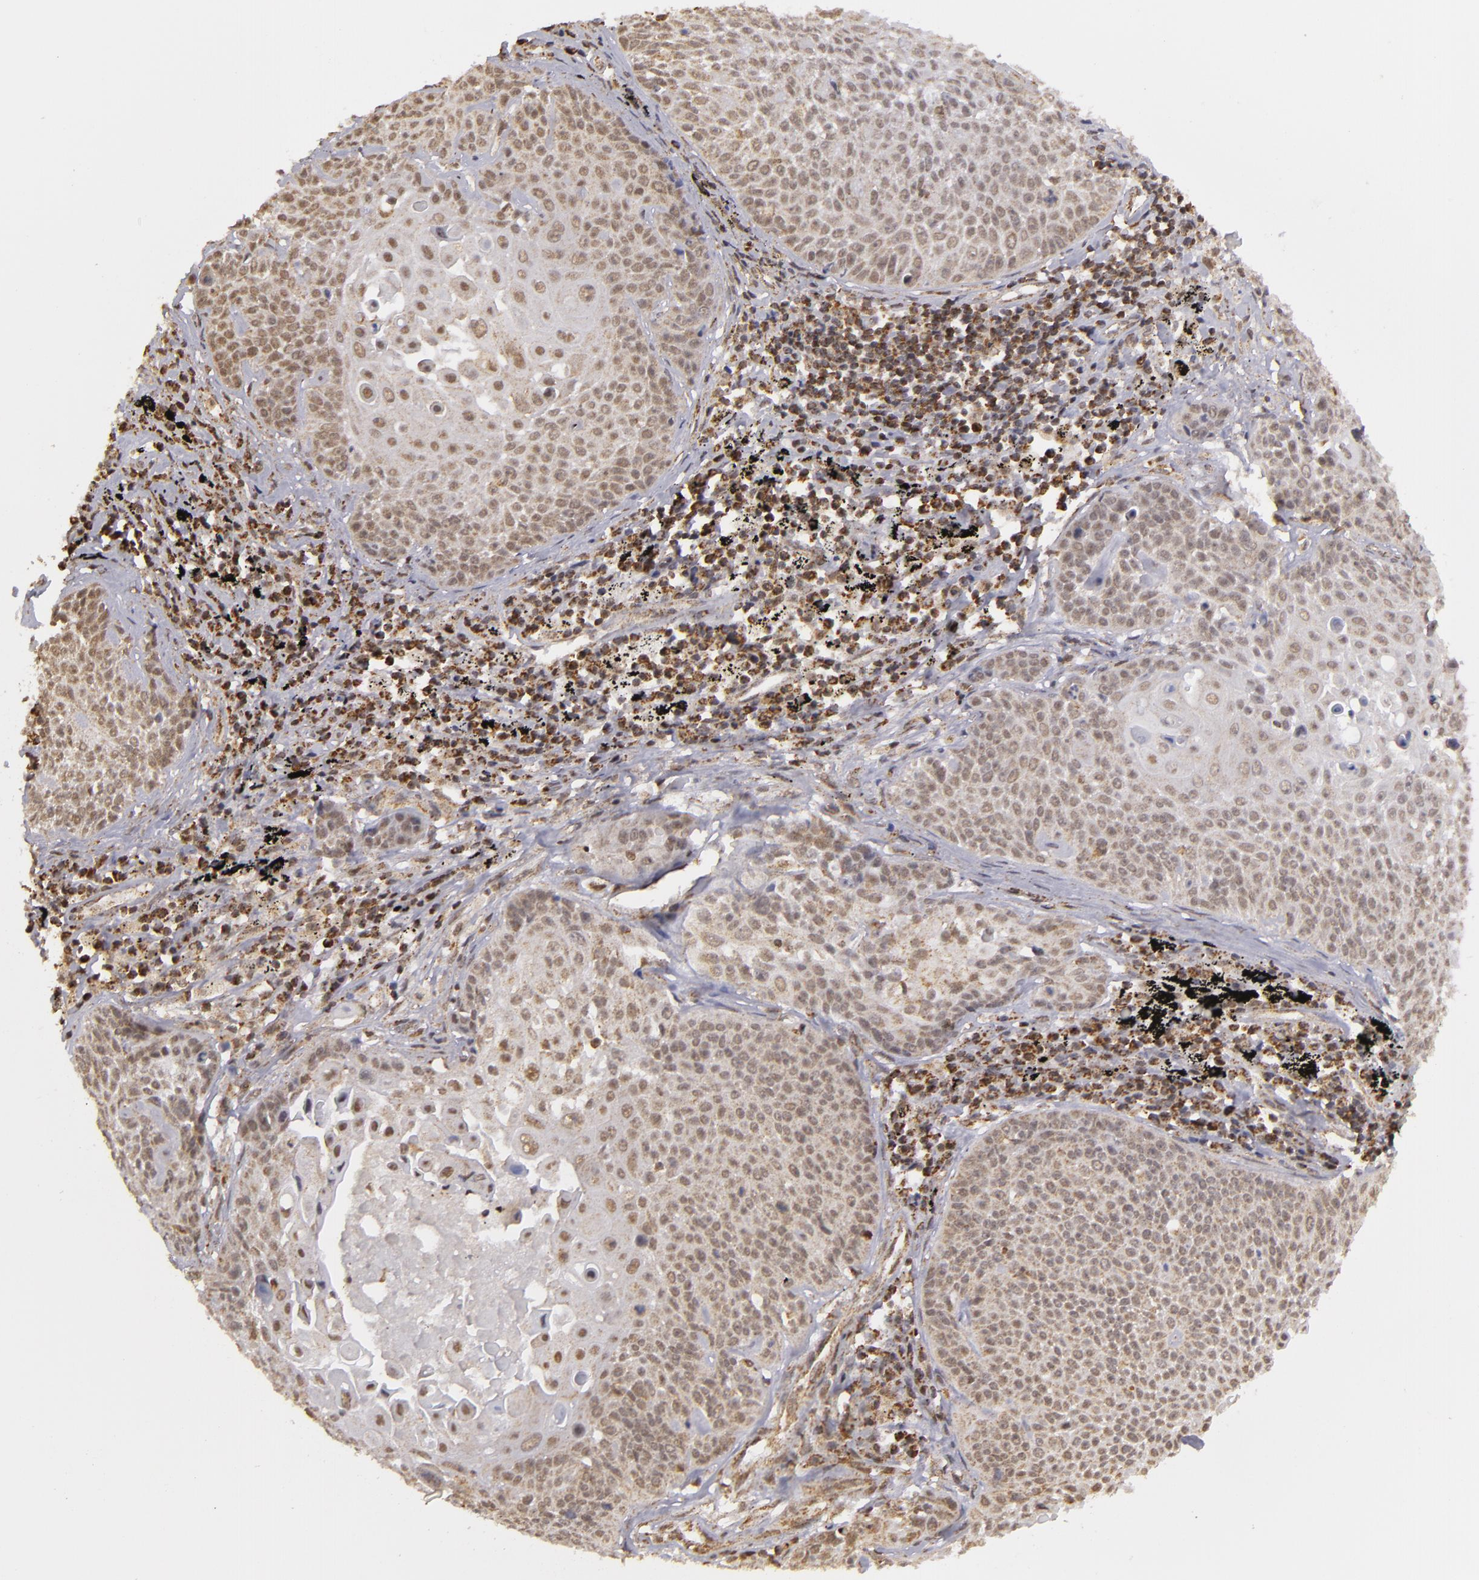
{"staining": {"intensity": "weak", "quantity": ">75%", "location": "nuclear"}, "tissue": "lung cancer", "cell_type": "Tumor cells", "image_type": "cancer", "snomed": [{"axis": "morphology", "description": "Adenocarcinoma, NOS"}, {"axis": "topography", "description": "Lung"}], "caption": "Lung adenocarcinoma was stained to show a protein in brown. There is low levels of weak nuclear expression in approximately >75% of tumor cells. The staining was performed using DAB (3,3'-diaminobenzidine), with brown indicating positive protein expression. Nuclei are stained blue with hematoxylin.", "gene": "MXD1", "patient": {"sex": "male", "age": 60}}